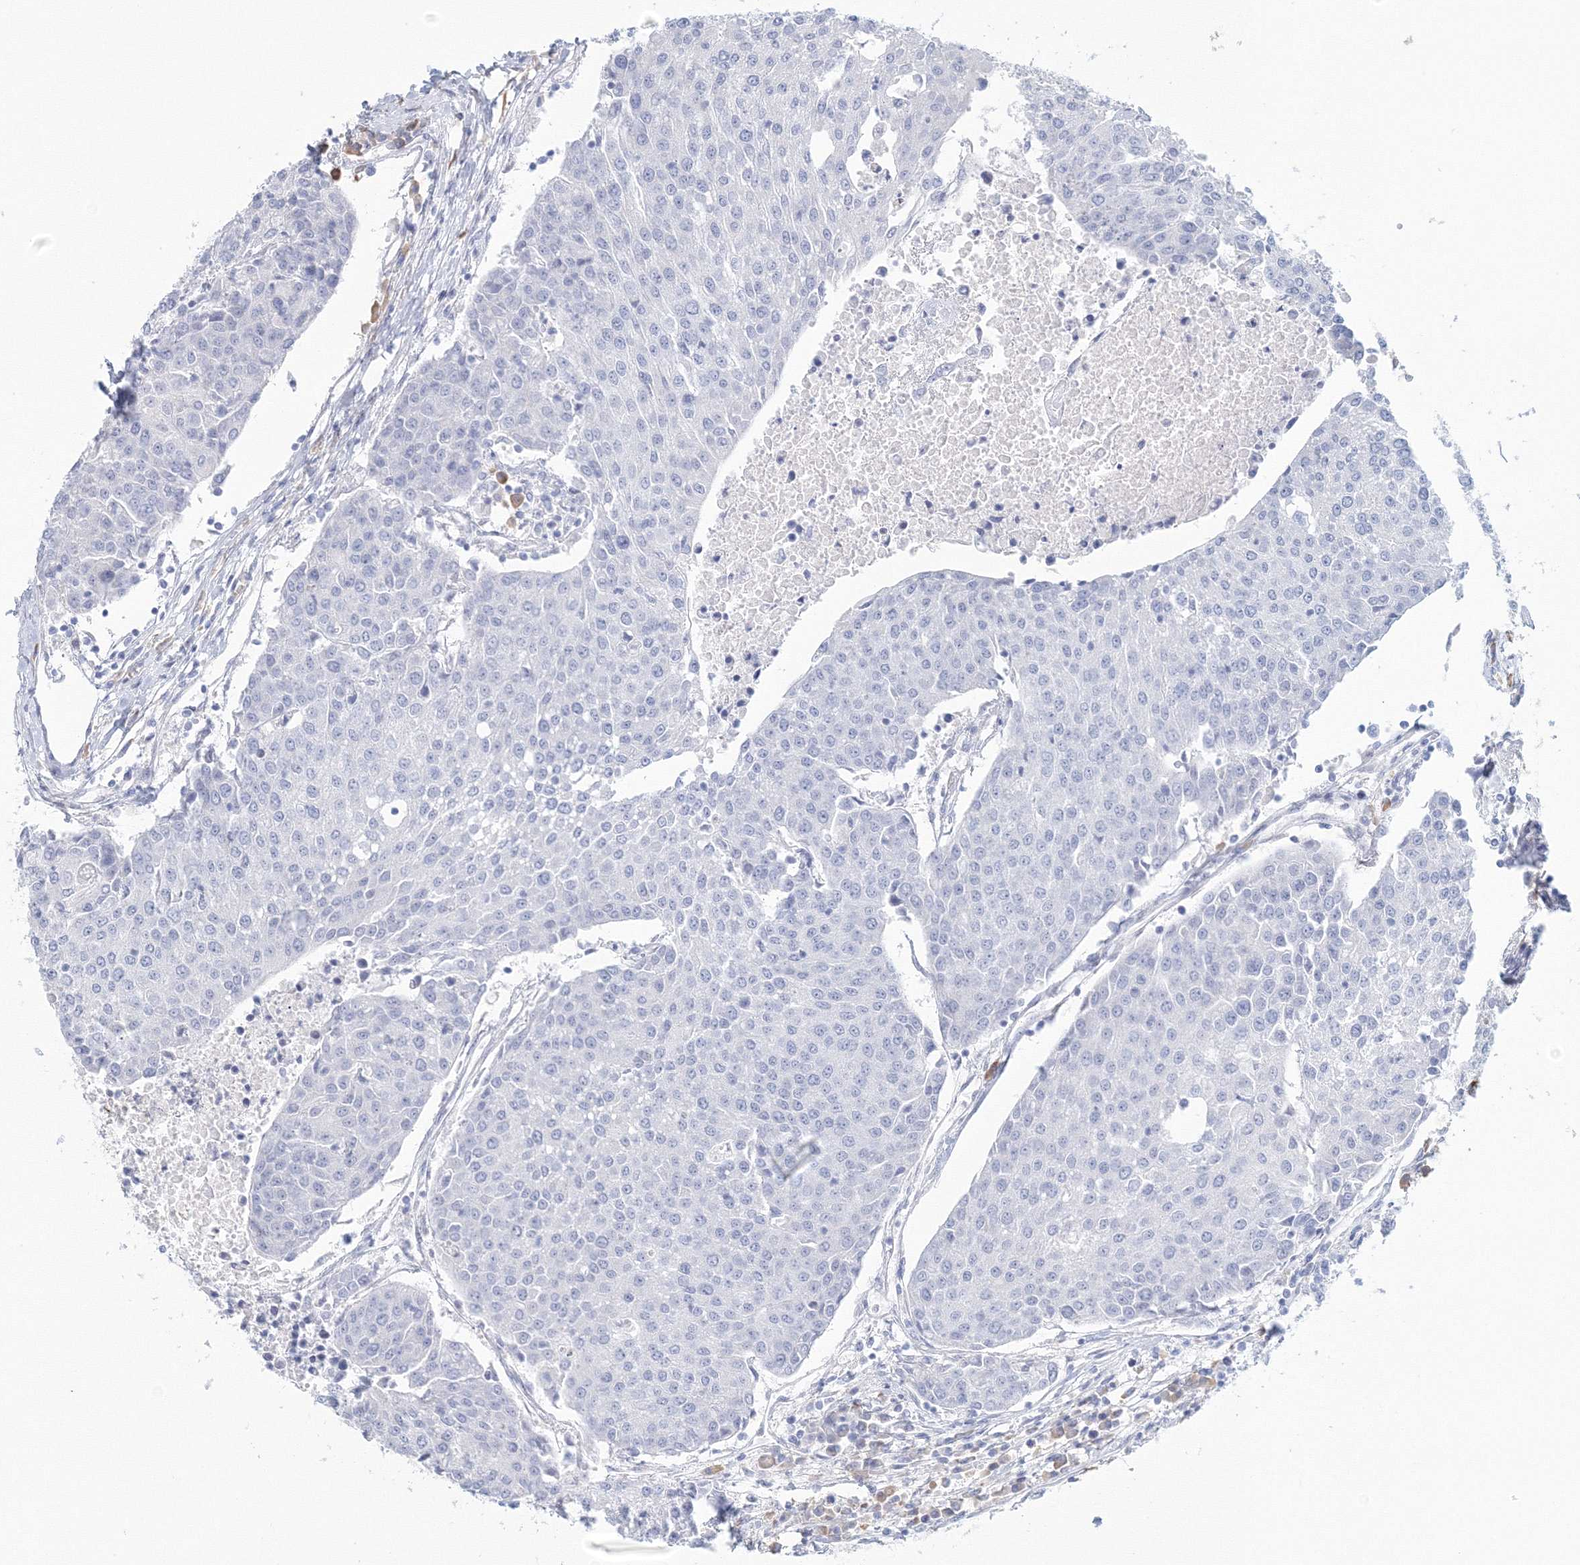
{"staining": {"intensity": "negative", "quantity": "none", "location": "none"}, "tissue": "urothelial cancer", "cell_type": "Tumor cells", "image_type": "cancer", "snomed": [{"axis": "morphology", "description": "Urothelial carcinoma, High grade"}, {"axis": "topography", "description": "Urinary bladder"}], "caption": "DAB (3,3'-diaminobenzidine) immunohistochemical staining of human high-grade urothelial carcinoma shows no significant positivity in tumor cells.", "gene": "VSIG1", "patient": {"sex": "female", "age": 85}}